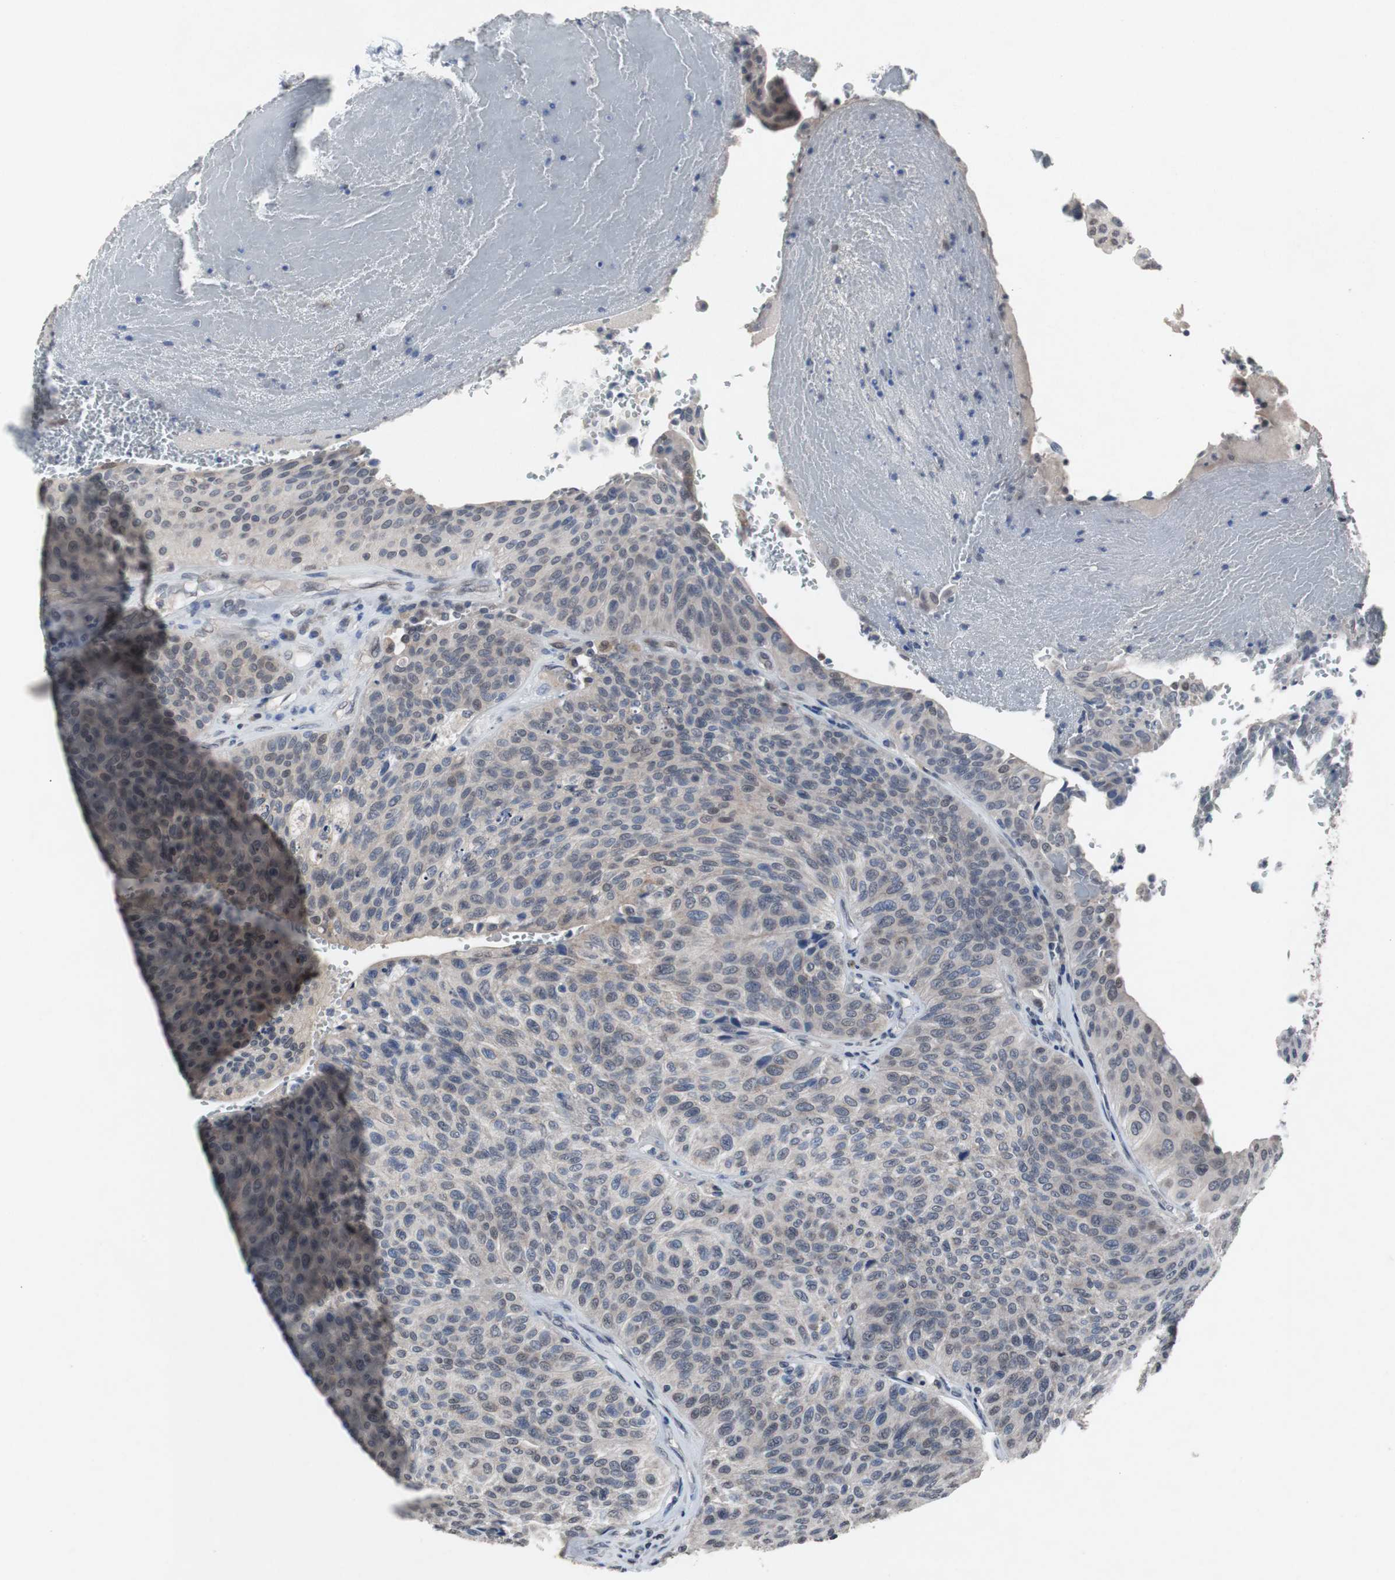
{"staining": {"intensity": "weak", "quantity": "<25%", "location": "cytoplasmic/membranous"}, "tissue": "urothelial cancer", "cell_type": "Tumor cells", "image_type": "cancer", "snomed": [{"axis": "morphology", "description": "Urothelial carcinoma, High grade"}, {"axis": "topography", "description": "Urinary bladder"}], "caption": "DAB (3,3'-diaminobenzidine) immunohistochemical staining of human urothelial carcinoma (high-grade) displays no significant staining in tumor cells.", "gene": "RBM47", "patient": {"sex": "male", "age": 66}}